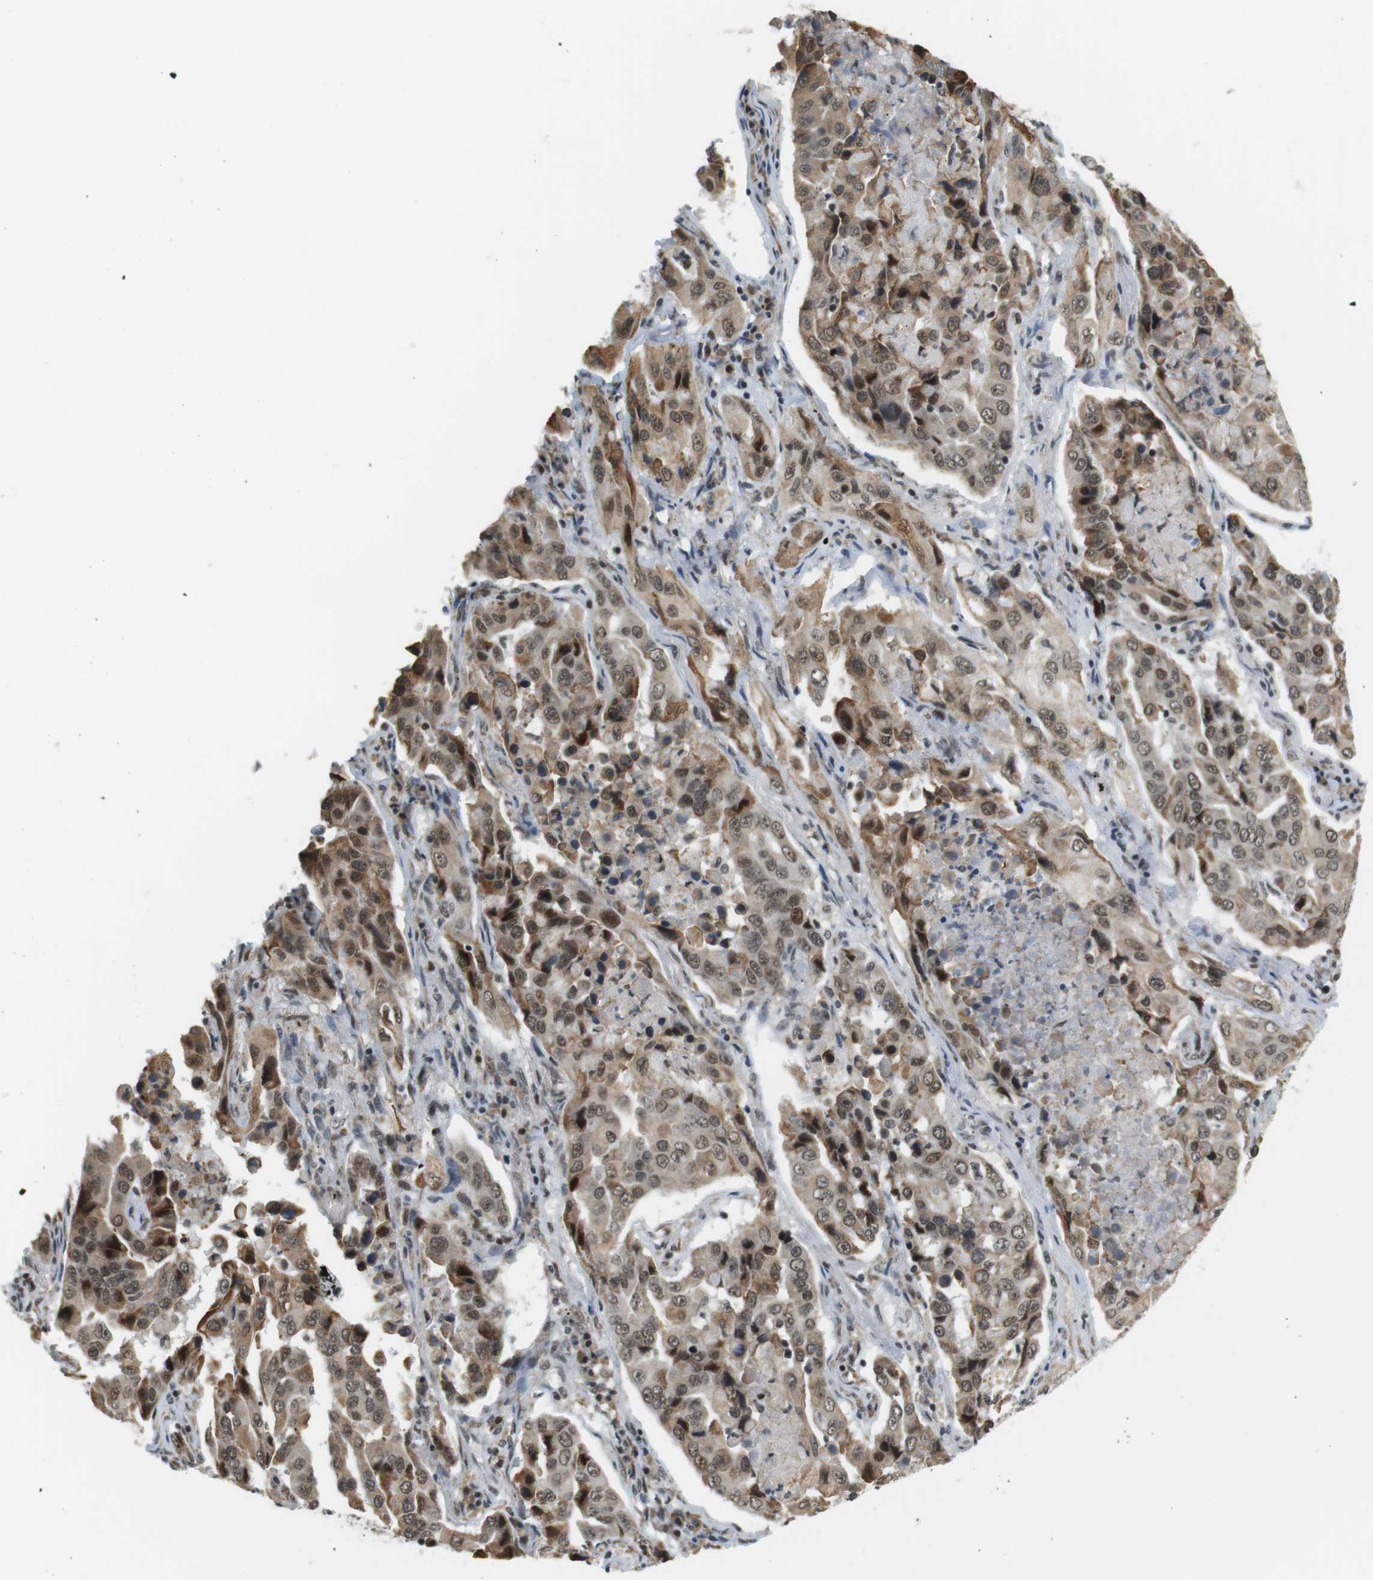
{"staining": {"intensity": "moderate", "quantity": ">75%", "location": "cytoplasmic/membranous,nuclear"}, "tissue": "lung cancer", "cell_type": "Tumor cells", "image_type": "cancer", "snomed": [{"axis": "morphology", "description": "Adenocarcinoma, NOS"}, {"axis": "topography", "description": "Lung"}], "caption": "About >75% of tumor cells in human lung cancer (adenocarcinoma) demonstrate moderate cytoplasmic/membranous and nuclear protein staining as visualized by brown immunohistochemical staining.", "gene": "RNF38", "patient": {"sex": "female", "age": 65}}